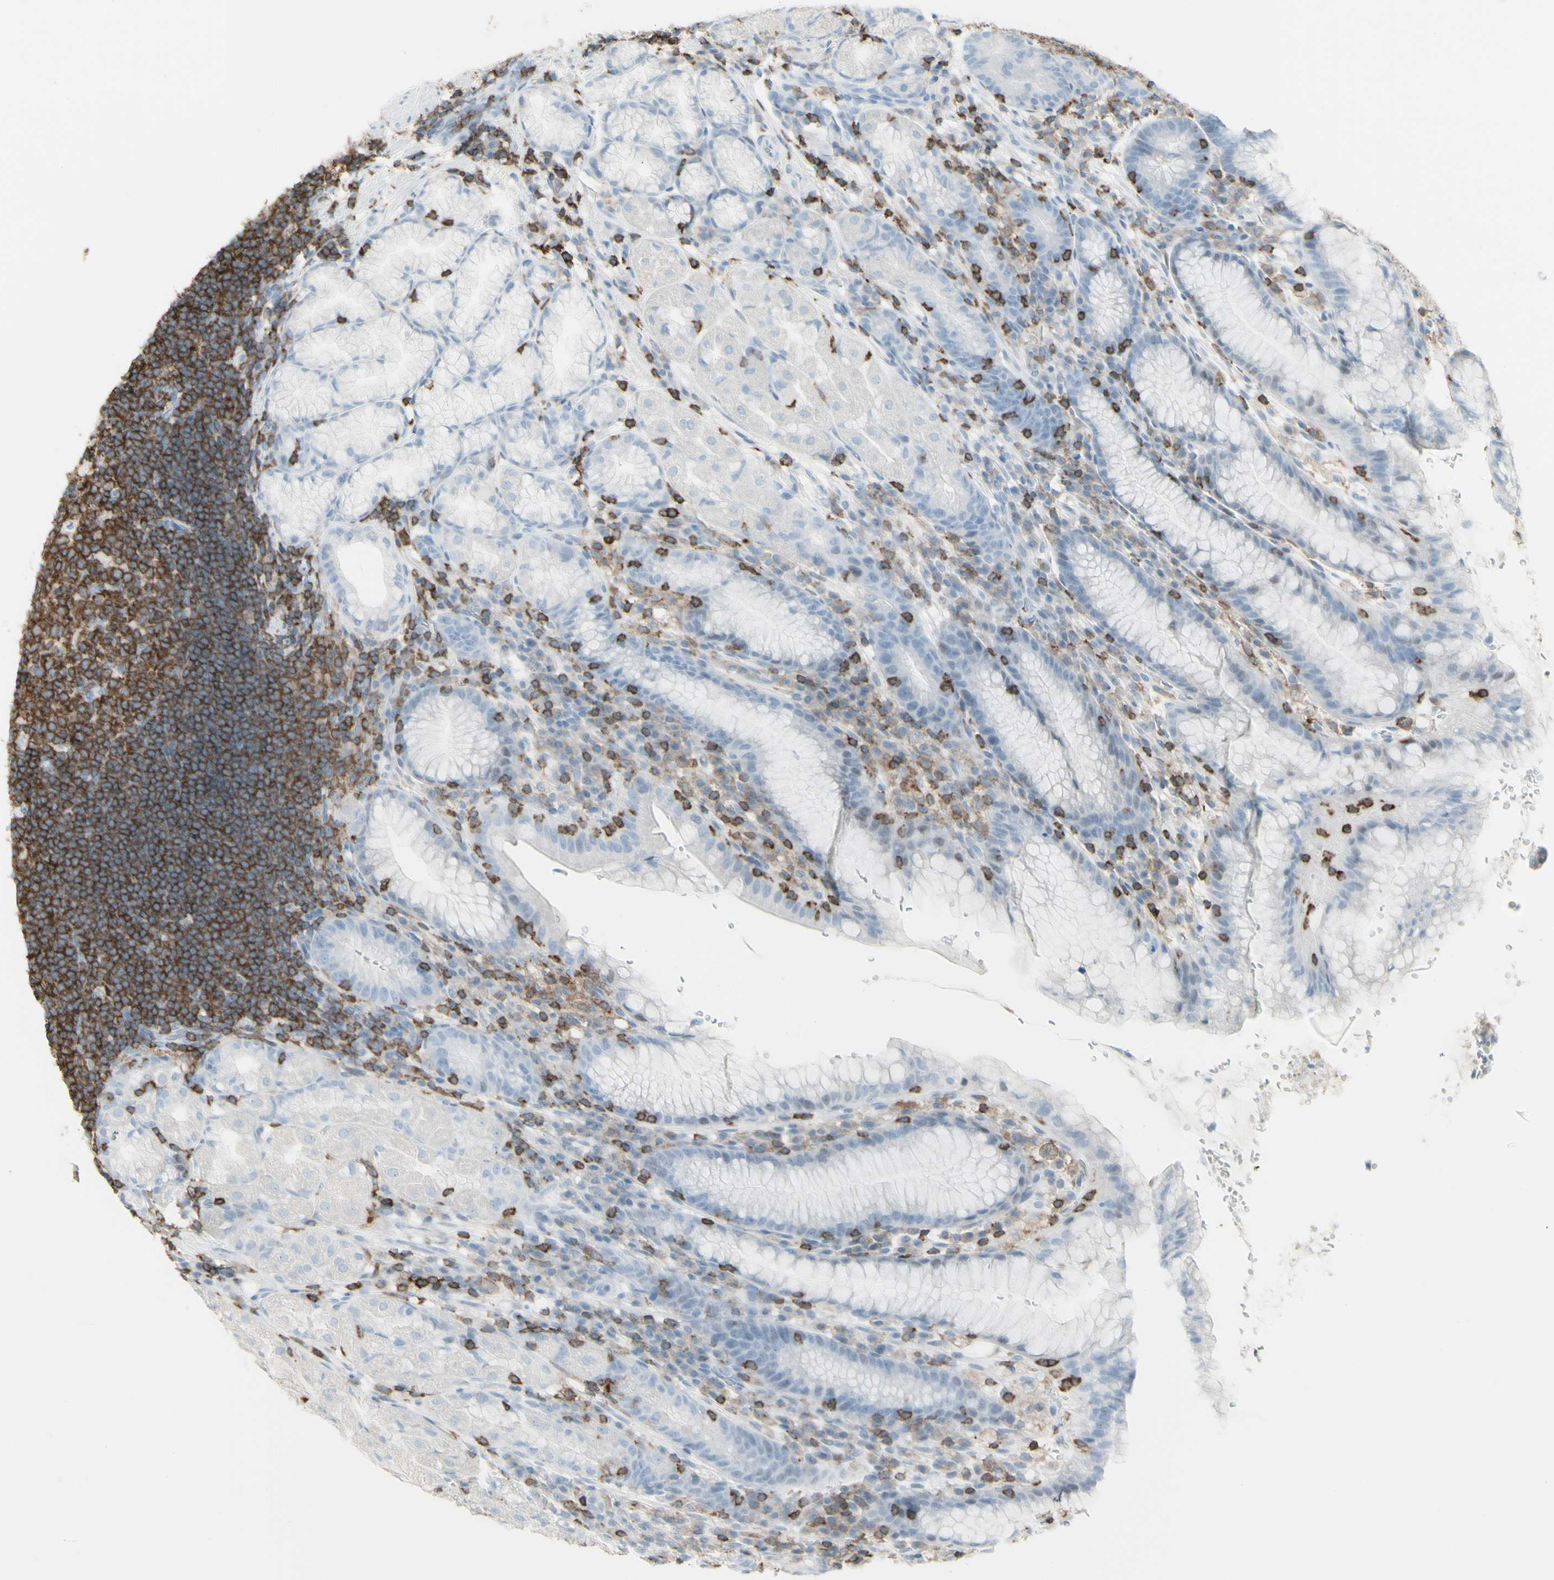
{"staining": {"intensity": "negative", "quantity": "none", "location": "none"}, "tissue": "stomach", "cell_type": "Glandular cells", "image_type": "normal", "snomed": [{"axis": "morphology", "description": "Normal tissue, NOS"}, {"axis": "topography", "description": "Stomach, lower"}], "caption": "Glandular cells show no significant protein expression in unremarkable stomach.", "gene": "NRG1", "patient": {"sex": "male", "age": 52}}